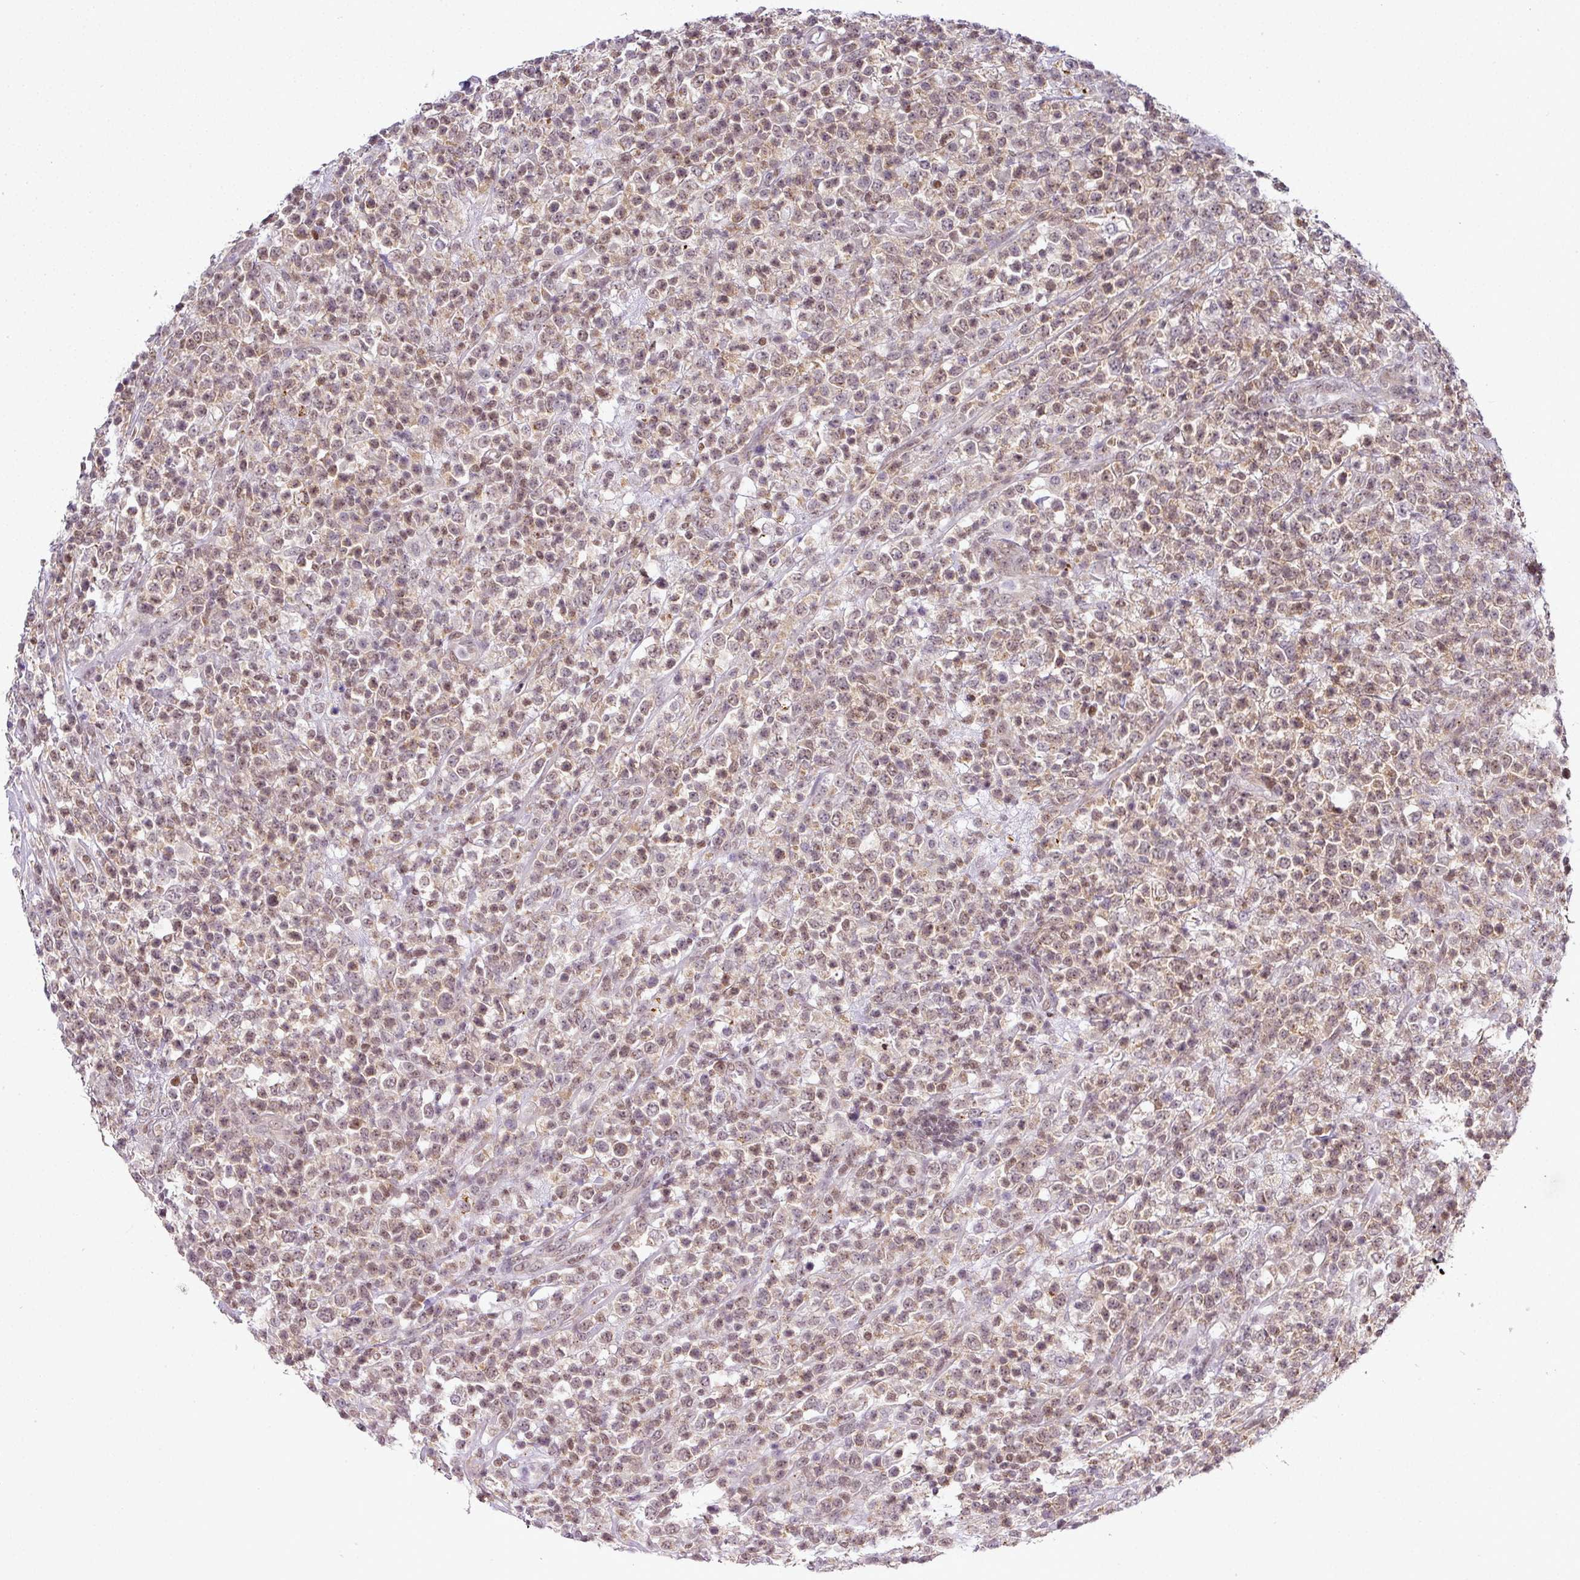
{"staining": {"intensity": "moderate", "quantity": ">75%", "location": "nuclear"}, "tissue": "lymphoma", "cell_type": "Tumor cells", "image_type": "cancer", "snomed": [{"axis": "morphology", "description": "Malignant lymphoma, non-Hodgkin's type, High grade"}, {"axis": "topography", "description": "Colon"}], "caption": "An immunohistochemistry image of tumor tissue is shown. Protein staining in brown labels moderate nuclear positivity in lymphoma within tumor cells.", "gene": "FAM32A", "patient": {"sex": "female", "age": 53}}